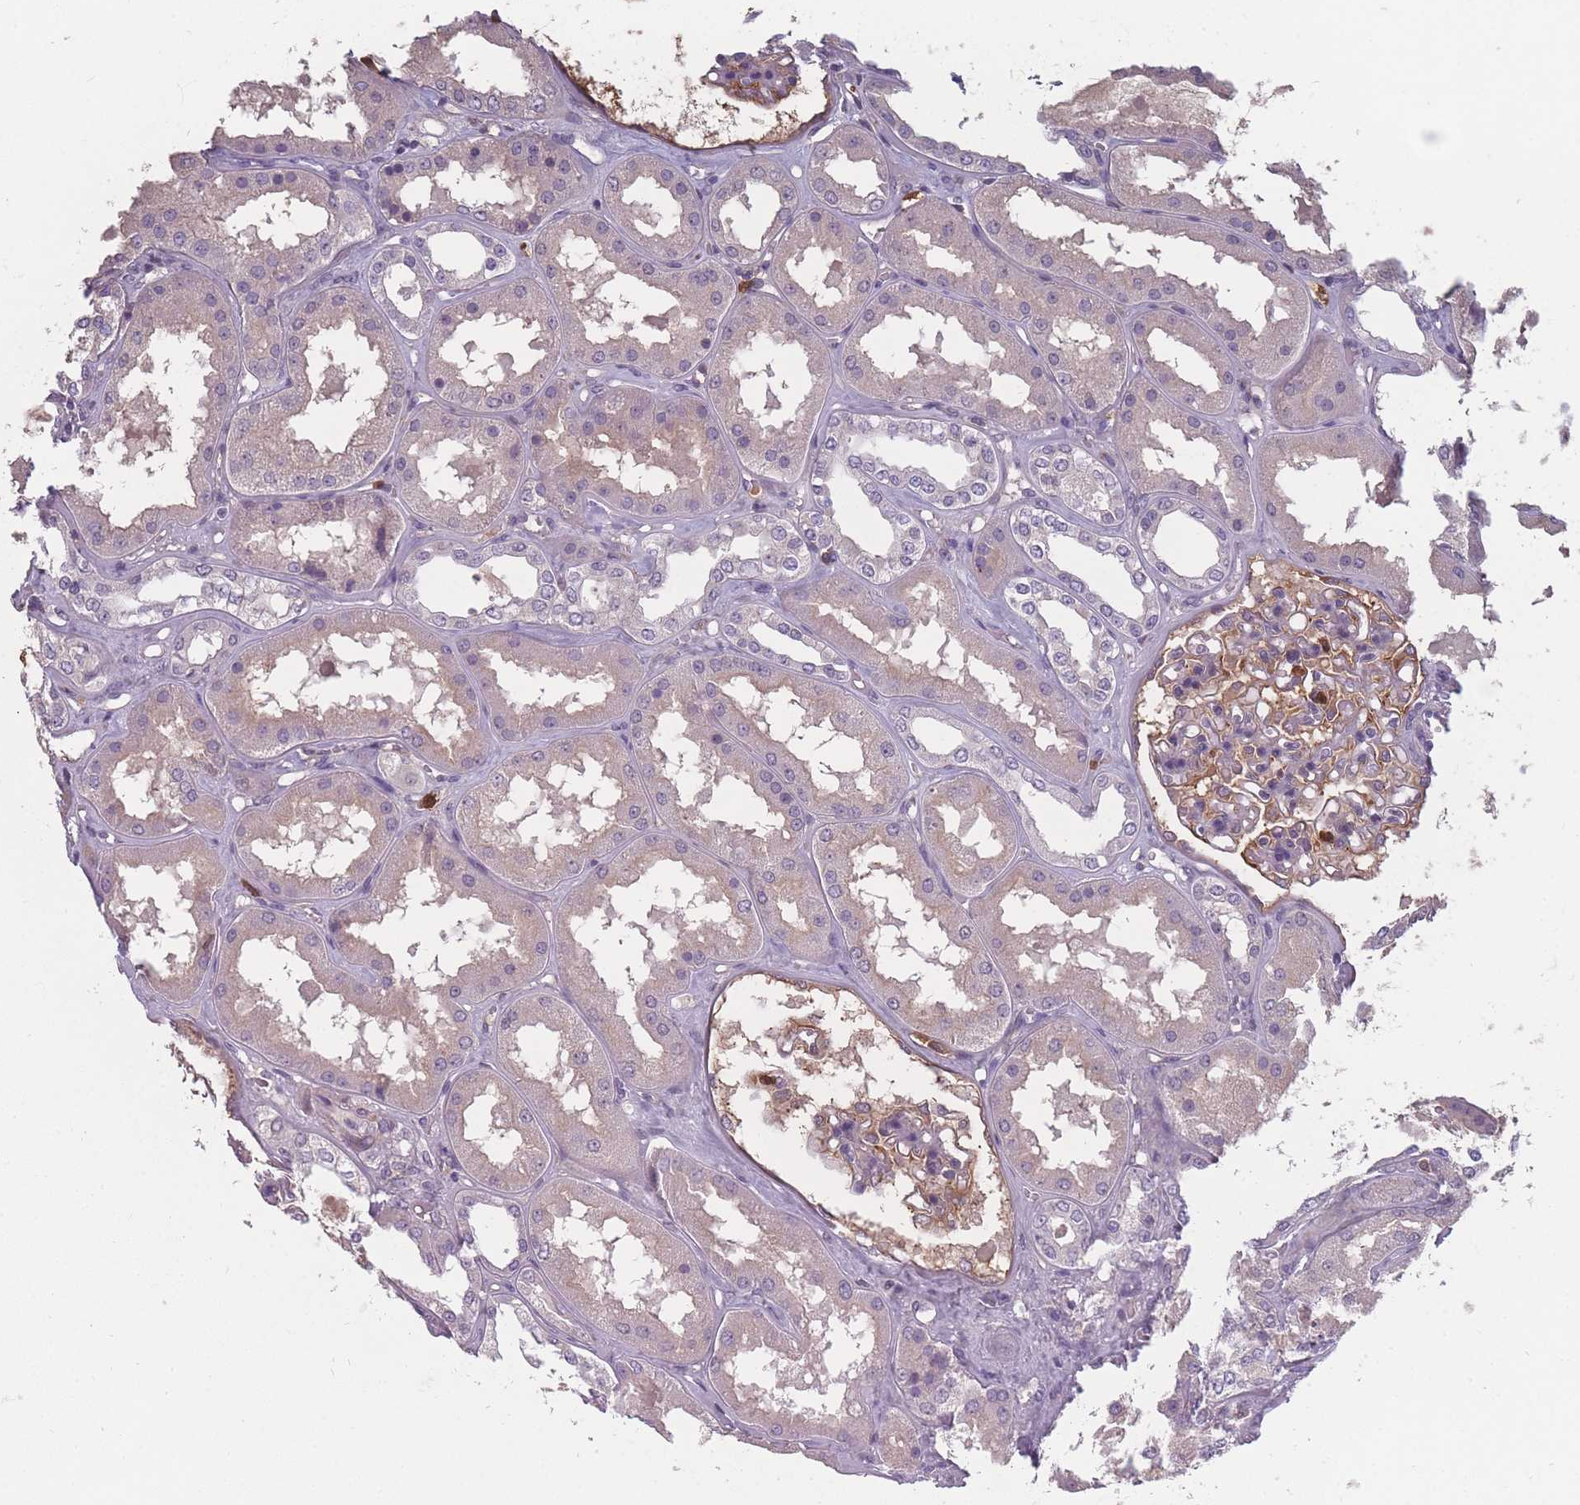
{"staining": {"intensity": "negative", "quantity": "none", "location": "none"}, "tissue": "kidney", "cell_type": "Cells in glomeruli", "image_type": "normal", "snomed": [{"axis": "morphology", "description": "Normal tissue, NOS"}, {"axis": "topography", "description": "Kidney"}], "caption": "A high-resolution photomicrograph shows immunohistochemistry staining of normal kidney, which demonstrates no significant staining in cells in glomeruli.", "gene": "BST1", "patient": {"sex": "female", "age": 56}}